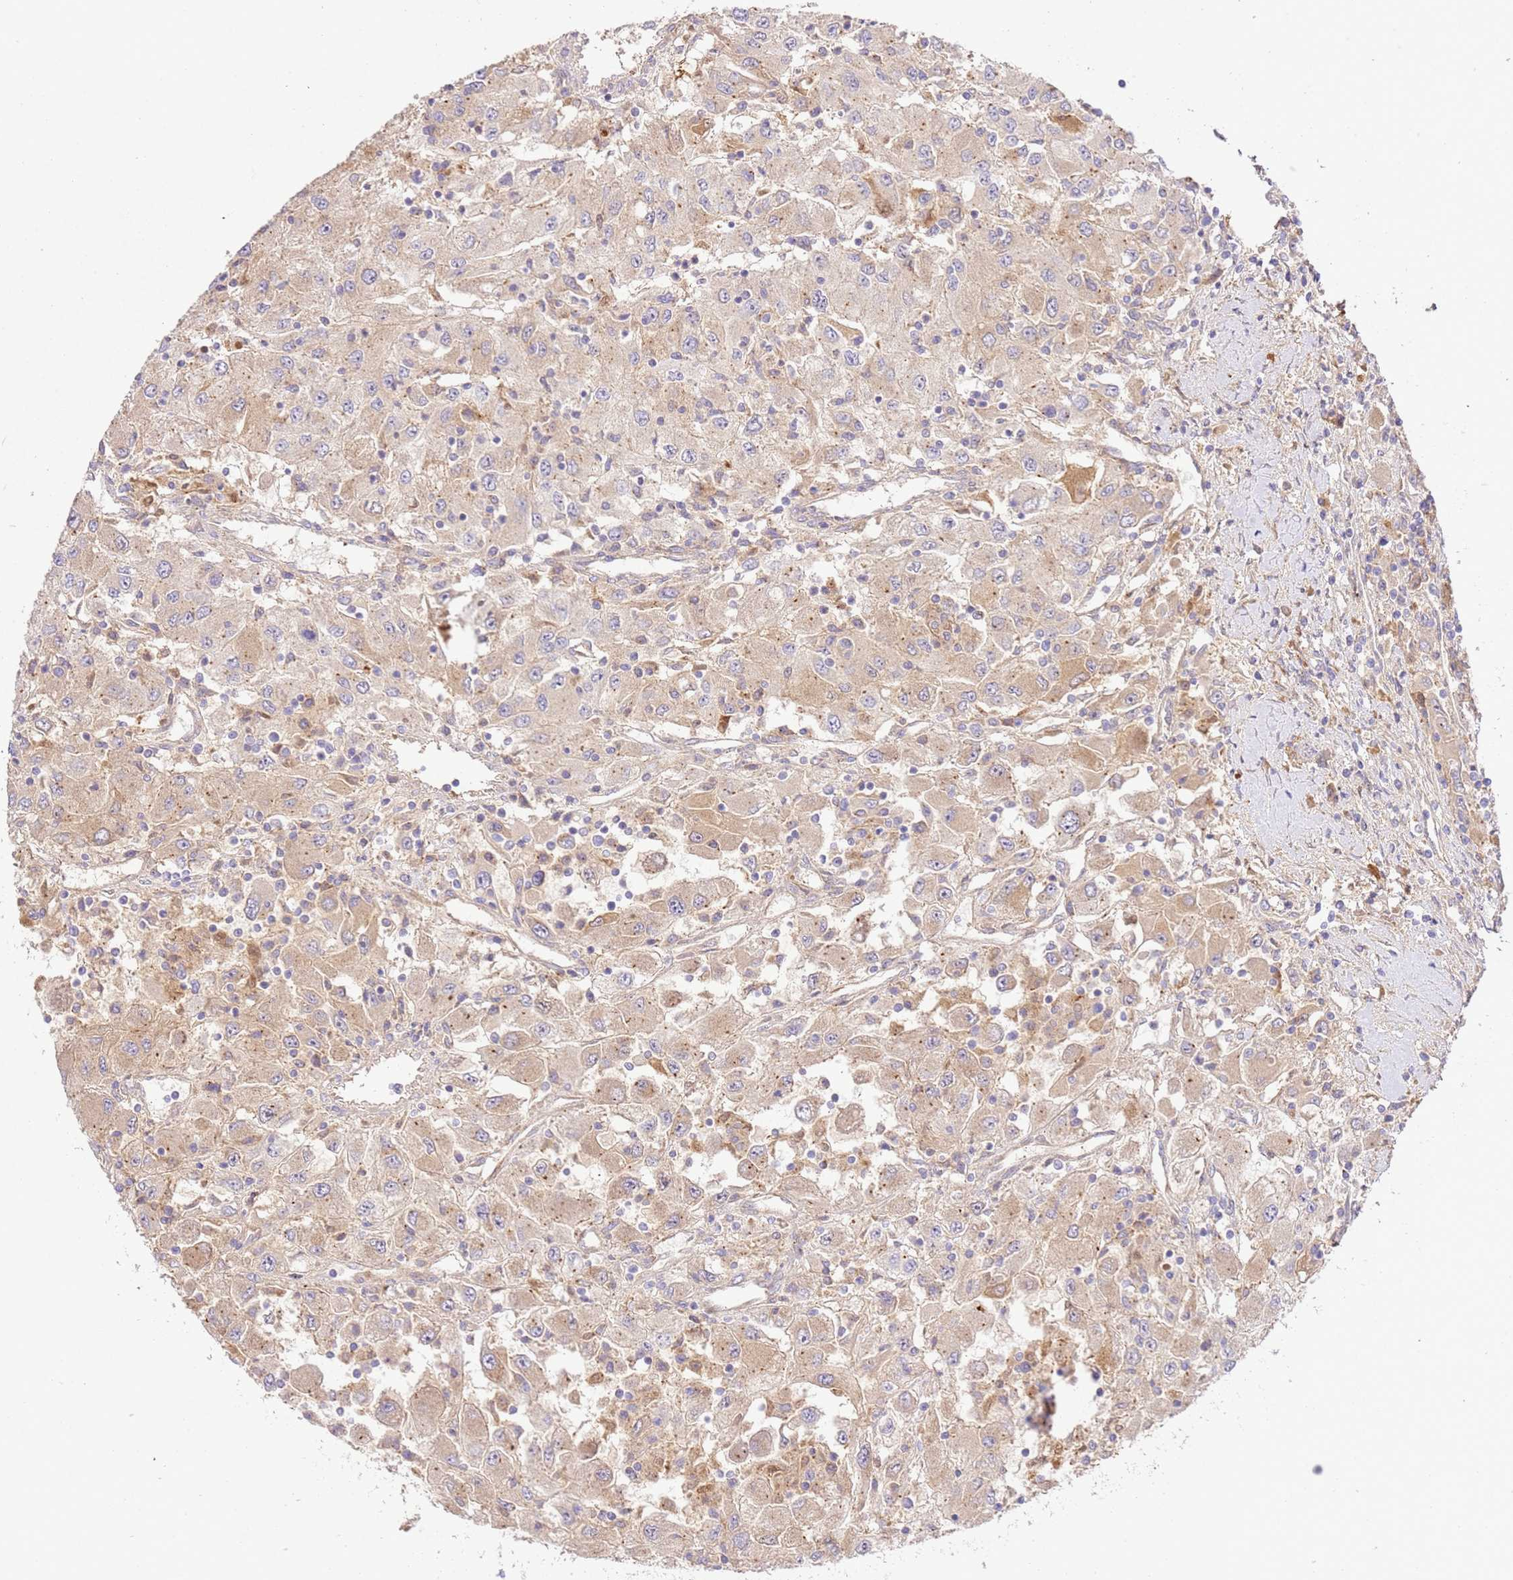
{"staining": {"intensity": "weak", "quantity": ">75%", "location": "cytoplasmic/membranous"}, "tissue": "renal cancer", "cell_type": "Tumor cells", "image_type": "cancer", "snomed": [{"axis": "morphology", "description": "Adenocarcinoma, NOS"}, {"axis": "topography", "description": "Kidney"}], "caption": "Immunohistochemical staining of human renal cancer reveals low levels of weak cytoplasmic/membranous protein positivity in approximately >75% of tumor cells. The staining was performed using DAB to visualize the protein expression in brown, while the nuclei were stained in blue with hematoxylin (Magnification: 20x).", "gene": "C8G", "patient": {"sex": "female", "age": 67}}